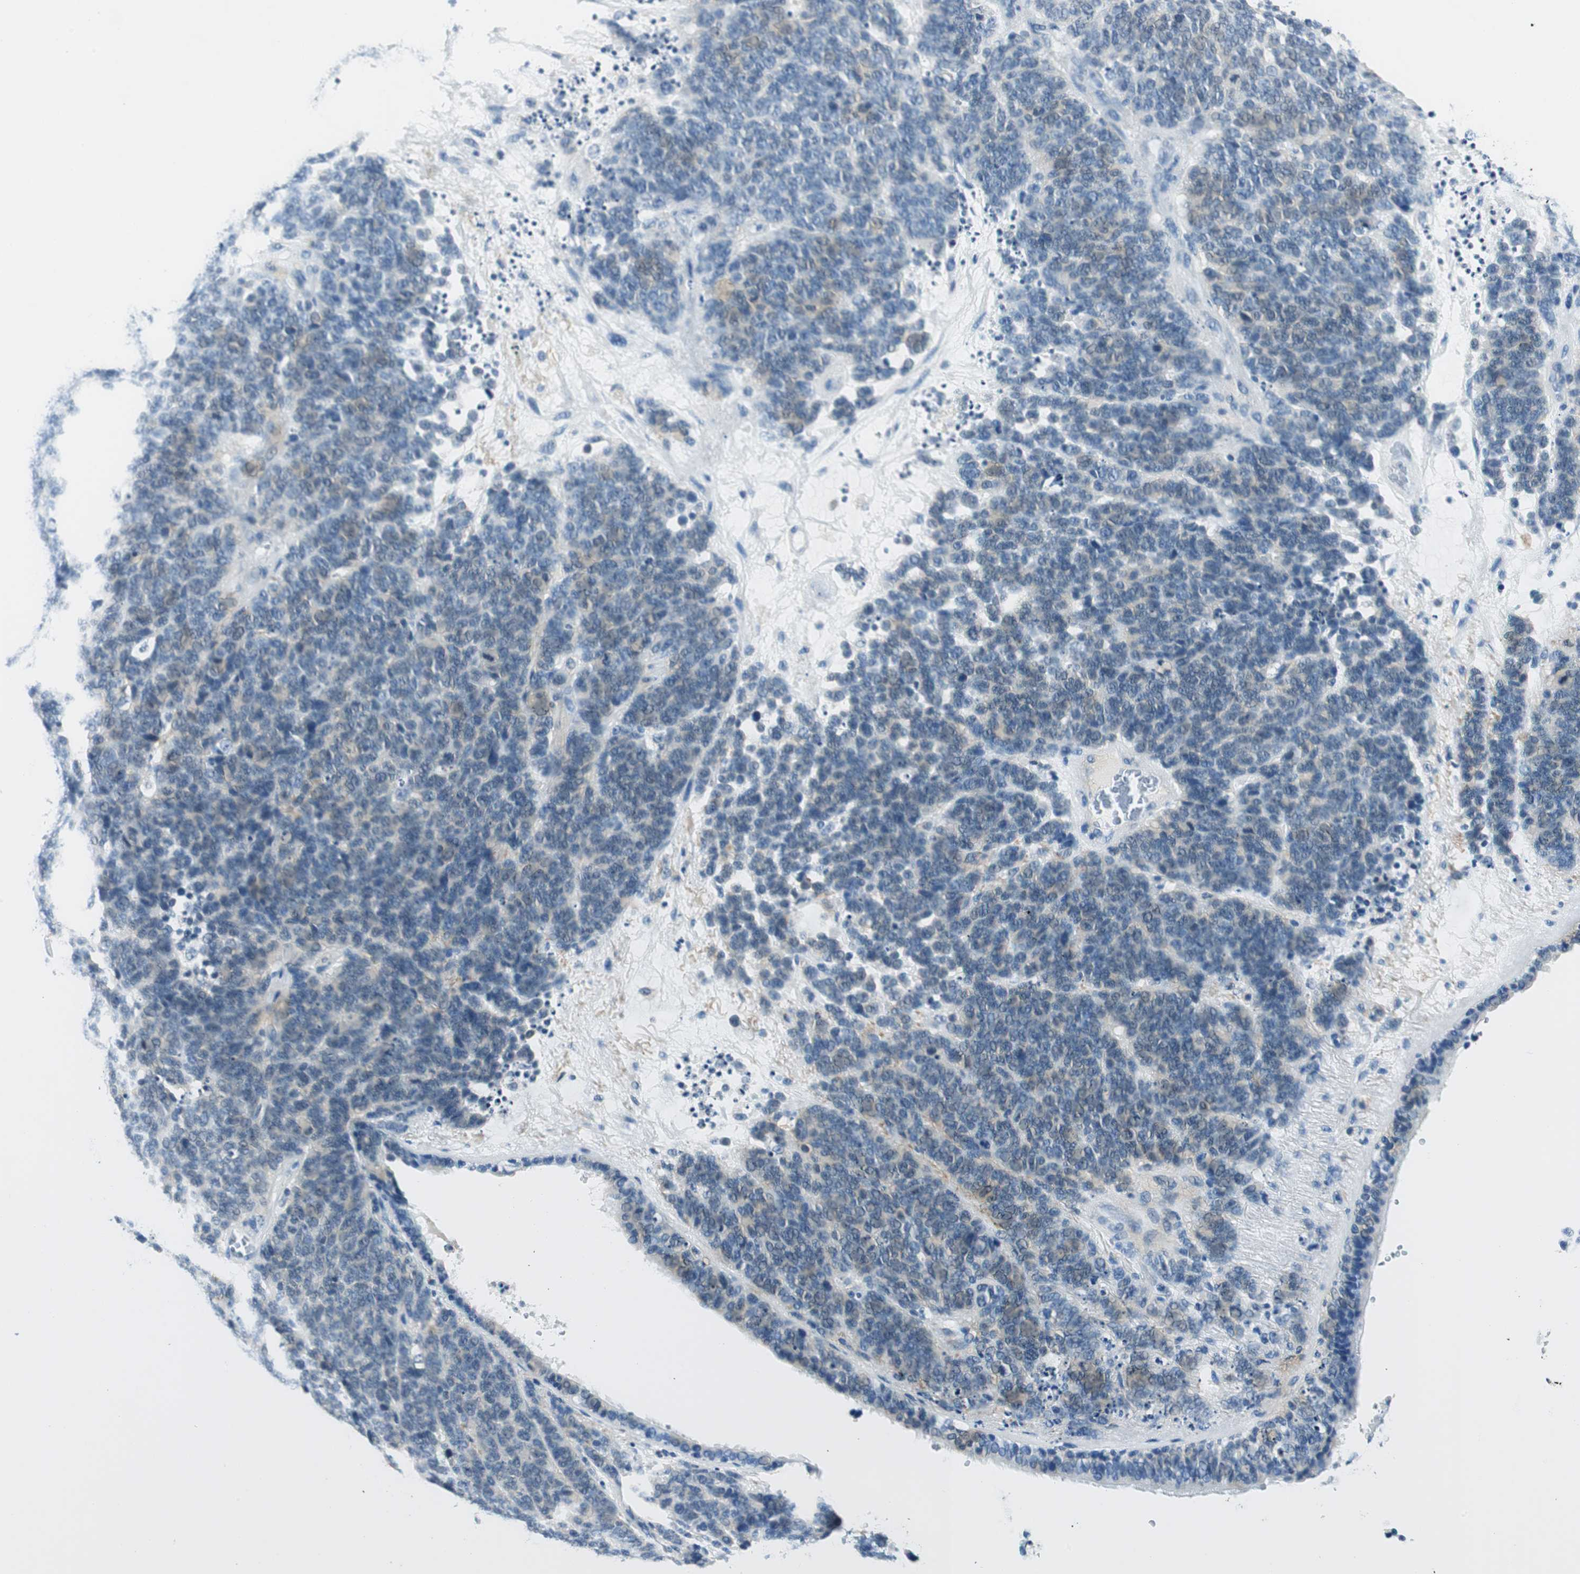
{"staining": {"intensity": "negative", "quantity": "none", "location": "none"}, "tissue": "lung cancer", "cell_type": "Tumor cells", "image_type": "cancer", "snomed": [{"axis": "morphology", "description": "Neoplasm, malignant, NOS"}, {"axis": "topography", "description": "Lung"}], "caption": "Tumor cells are negative for brown protein staining in lung cancer (neoplasm (malignant)).", "gene": "ME1", "patient": {"sex": "female", "age": 58}}